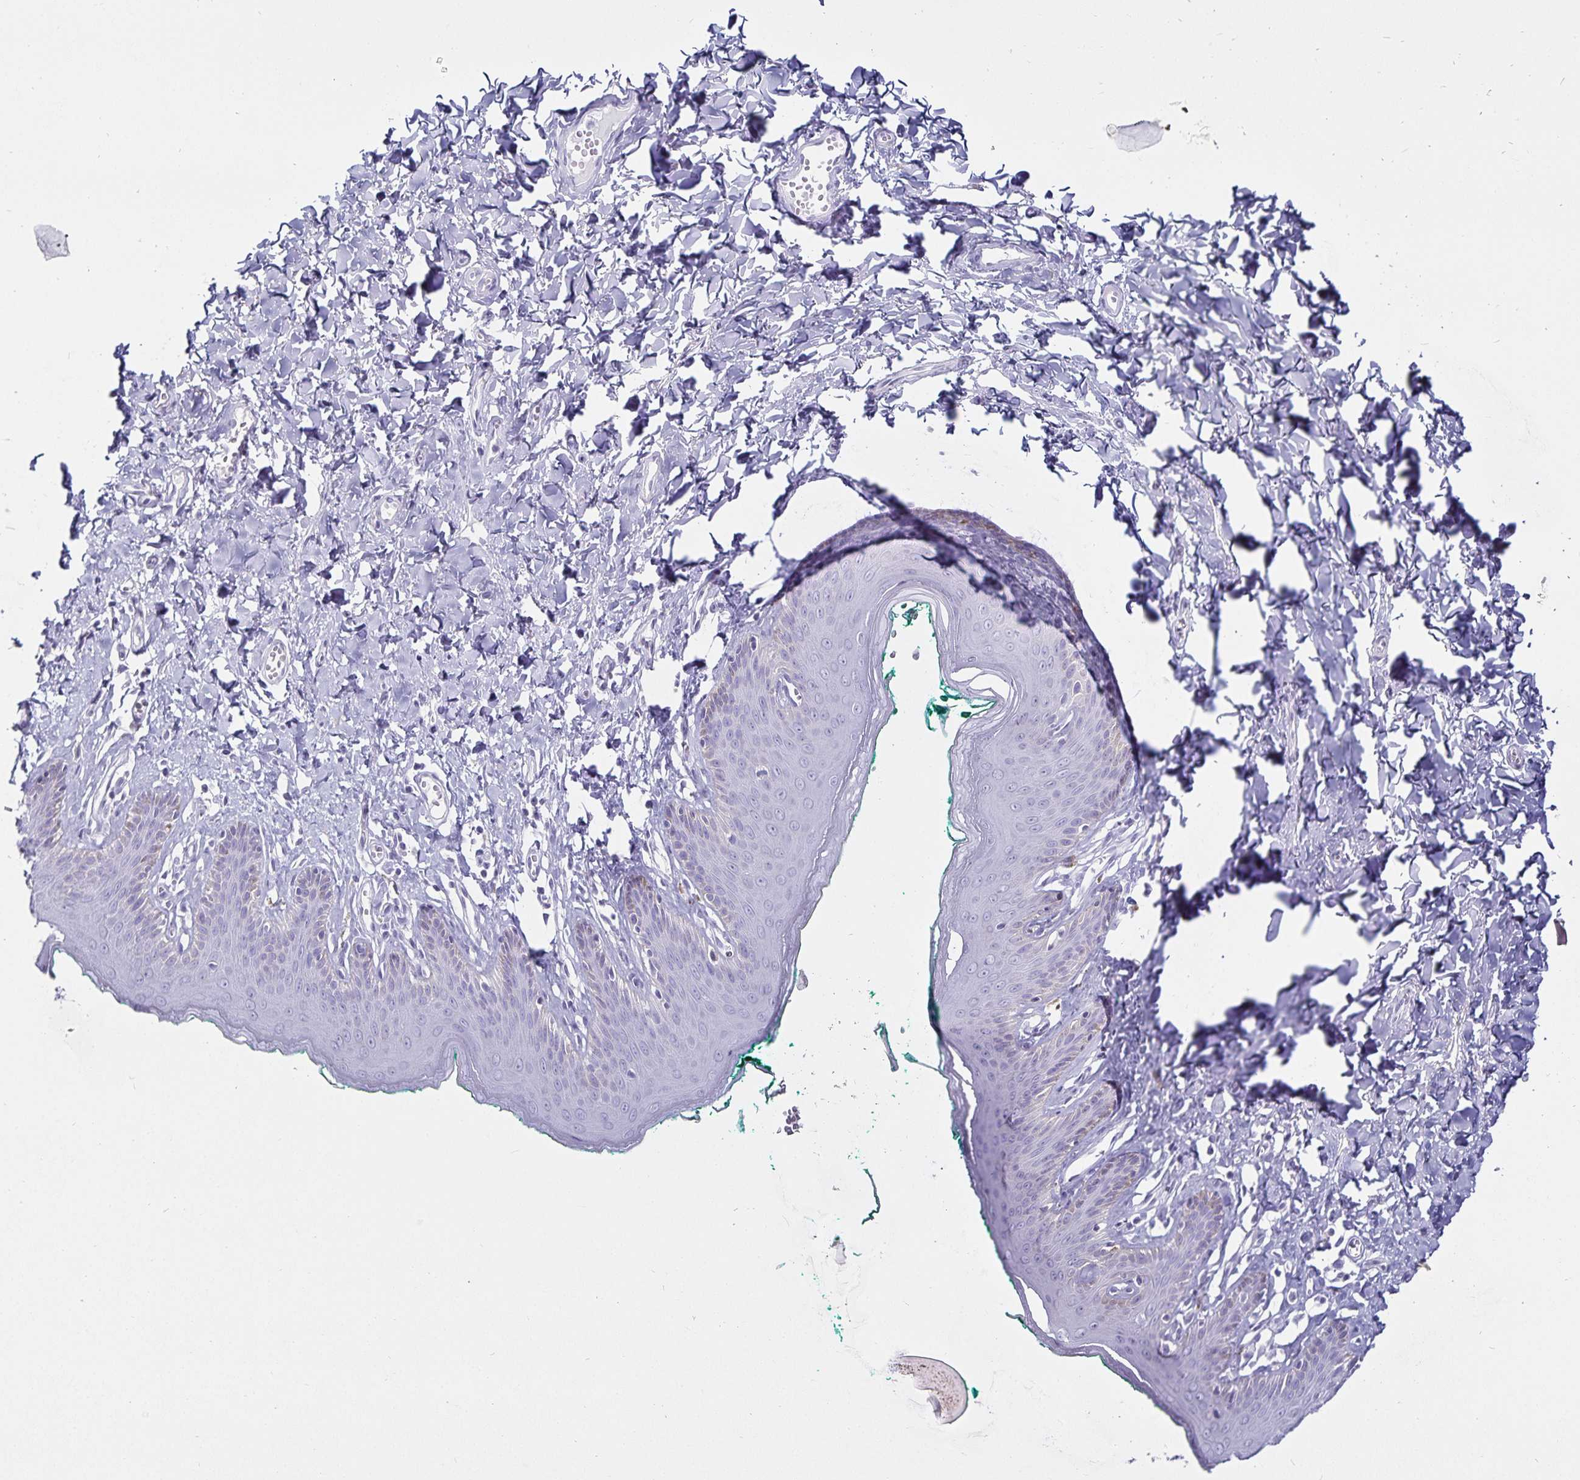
{"staining": {"intensity": "negative", "quantity": "none", "location": "none"}, "tissue": "skin", "cell_type": "Epidermal cells", "image_type": "normal", "snomed": [{"axis": "morphology", "description": "Normal tissue, NOS"}, {"axis": "topography", "description": "Vulva"}, {"axis": "topography", "description": "Peripheral nerve tissue"}], "caption": "A photomicrograph of skin stained for a protein demonstrates no brown staining in epidermal cells. (Brightfield microscopy of DAB IHC at high magnification).", "gene": "DEFA6", "patient": {"sex": "female", "age": 66}}